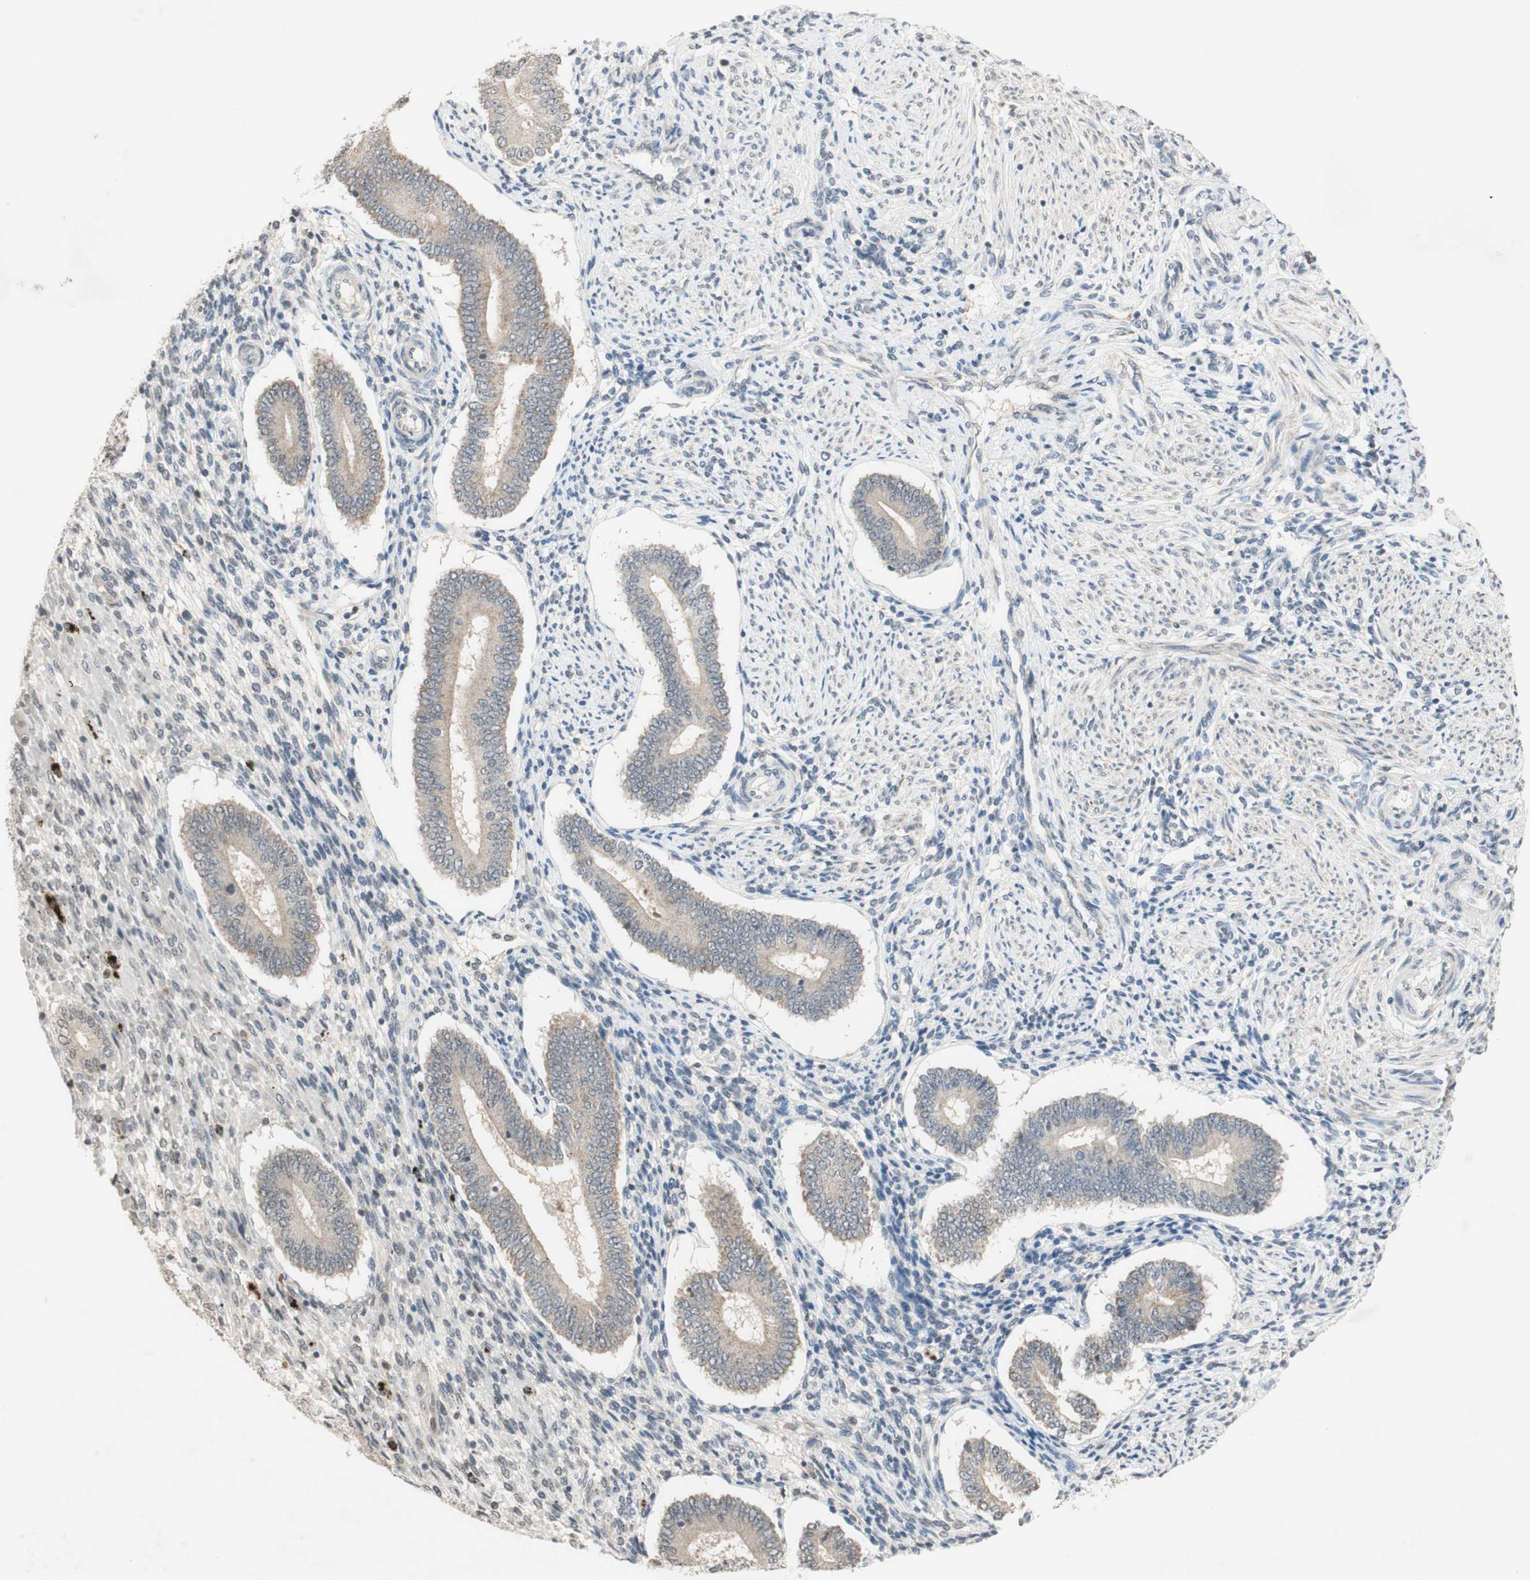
{"staining": {"intensity": "negative", "quantity": "none", "location": "none"}, "tissue": "endometrium", "cell_type": "Cells in endometrial stroma", "image_type": "normal", "snomed": [{"axis": "morphology", "description": "Normal tissue, NOS"}, {"axis": "topography", "description": "Endometrium"}], "caption": "The photomicrograph exhibits no staining of cells in endometrial stroma in unremarkable endometrium. The staining is performed using DAB (3,3'-diaminobenzidine) brown chromogen with nuclei counter-stained in using hematoxylin.", "gene": "GLI1", "patient": {"sex": "female", "age": 42}}